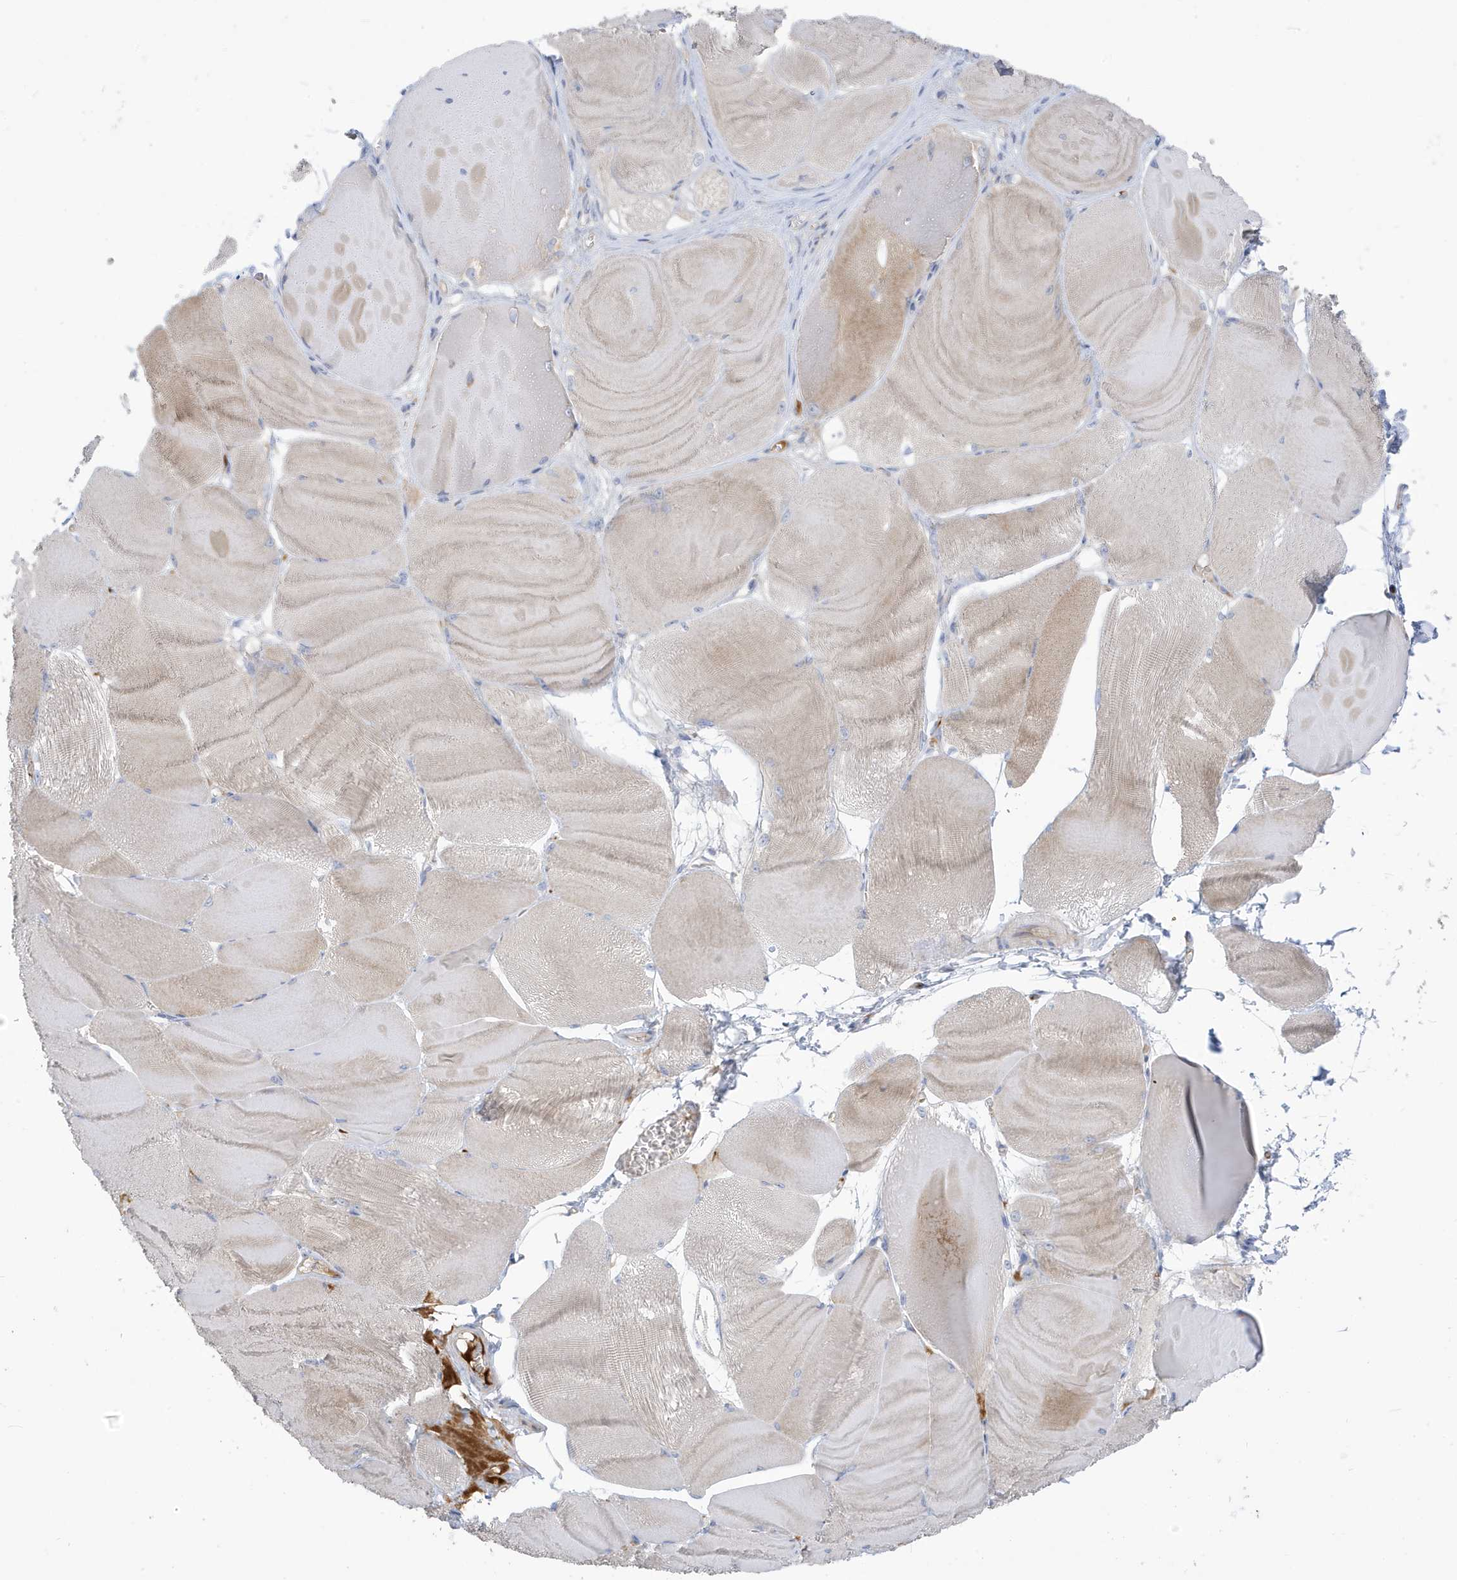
{"staining": {"intensity": "weak", "quantity": "25%-75%", "location": "cytoplasmic/membranous"}, "tissue": "skeletal muscle", "cell_type": "Myocytes", "image_type": "normal", "snomed": [{"axis": "morphology", "description": "Normal tissue, NOS"}, {"axis": "morphology", "description": "Basal cell carcinoma"}, {"axis": "topography", "description": "Skeletal muscle"}], "caption": "Myocytes reveal weak cytoplasmic/membranous positivity in approximately 25%-75% of cells in unremarkable skeletal muscle.", "gene": "ATP13A5", "patient": {"sex": "female", "age": 64}}